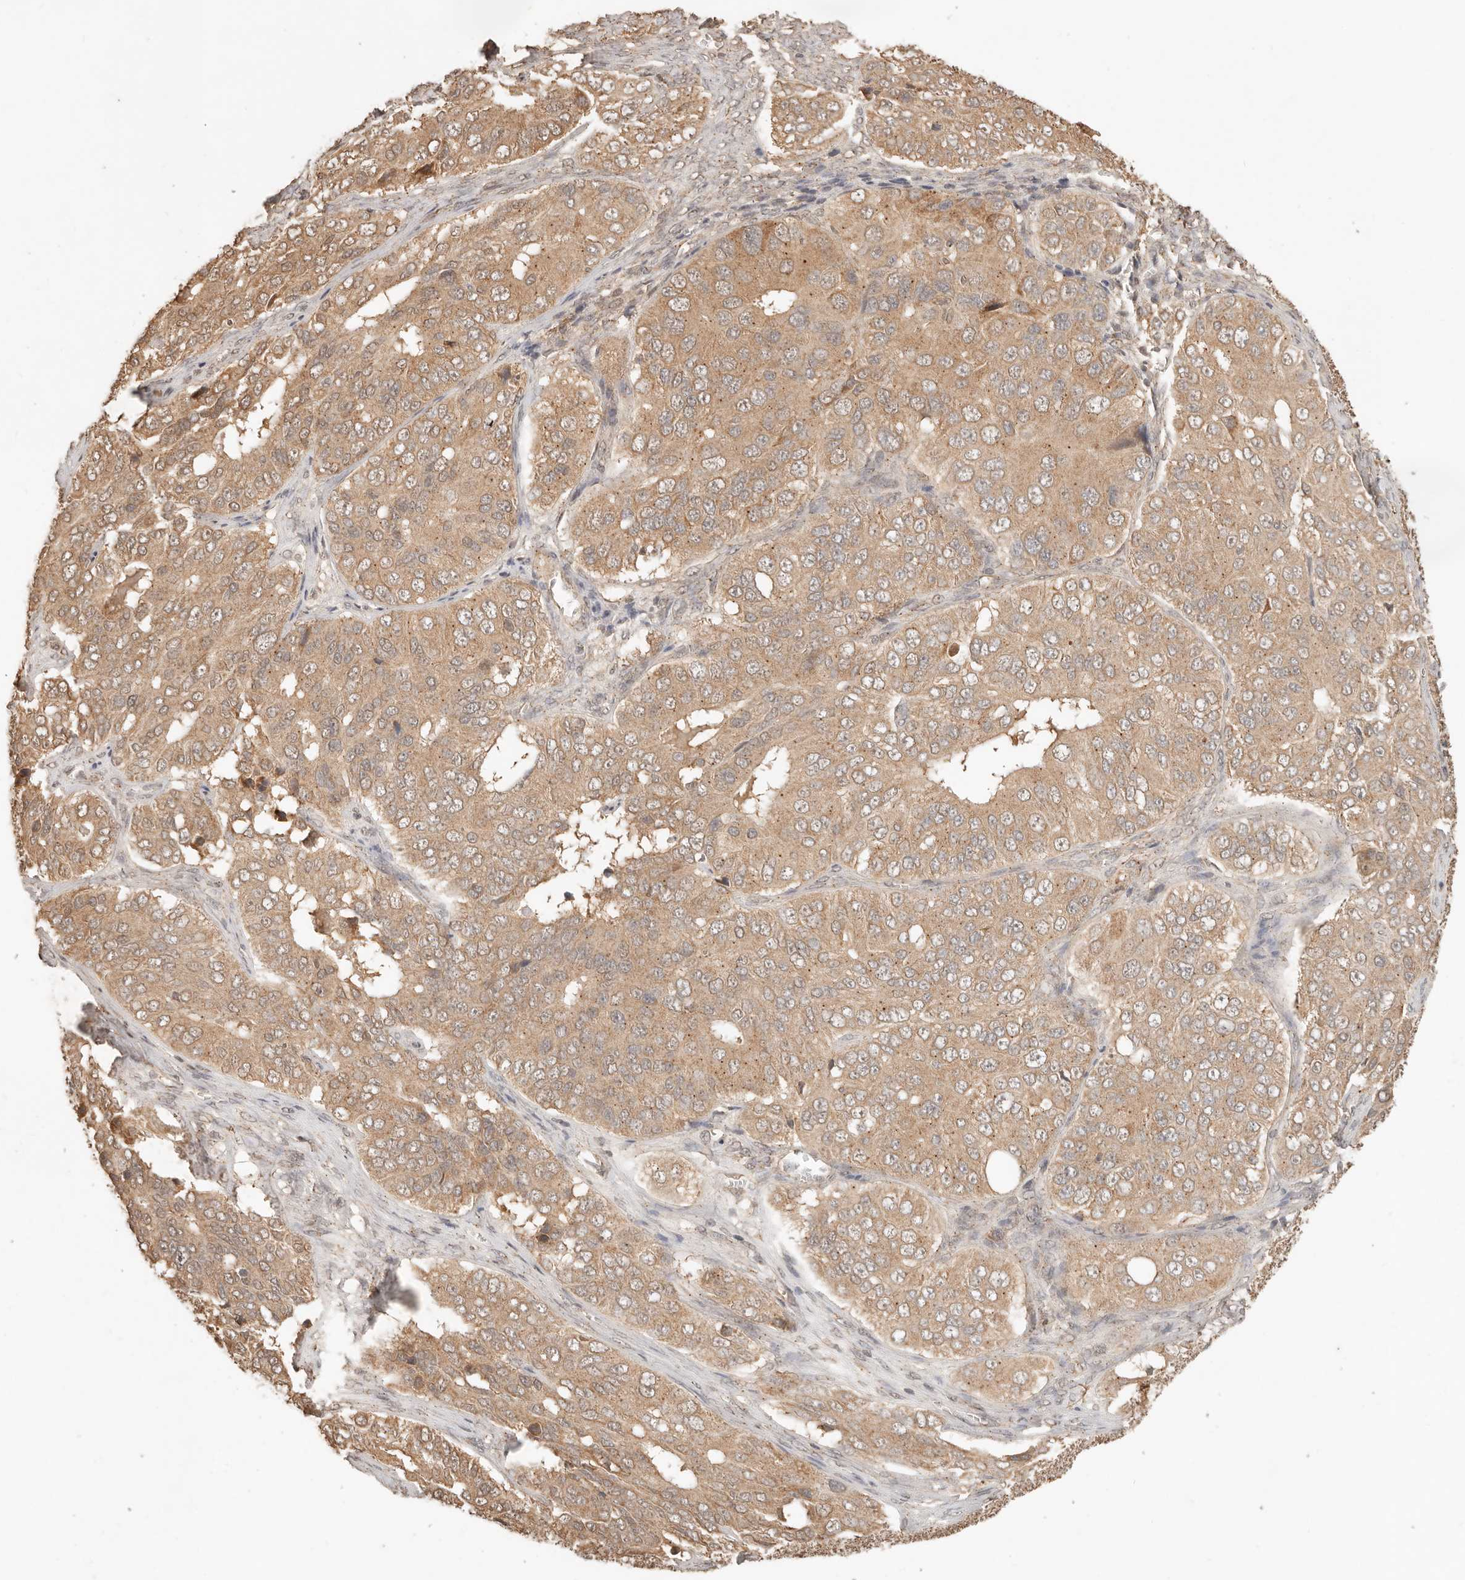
{"staining": {"intensity": "moderate", "quantity": ">75%", "location": "cytoplasmic/membranous"}, "tissue": "ovarian cancer", "cell_type": "Tumor cells", "image_type": "cancer", "snomed": [{"axis": "morphology", "description": "Carcinoma, endometroid"}, {"axis": "topography", "description": "Ovary"}], "caption": "Ovarian endometroid carcinoma tissue exhibits moderate cytoplasmic/membranous expression in approximately >75% of tumor cells Nuclei are stained in blue.", "gene": "LMO4", "patient": {"sex": "female", "age": 51}}